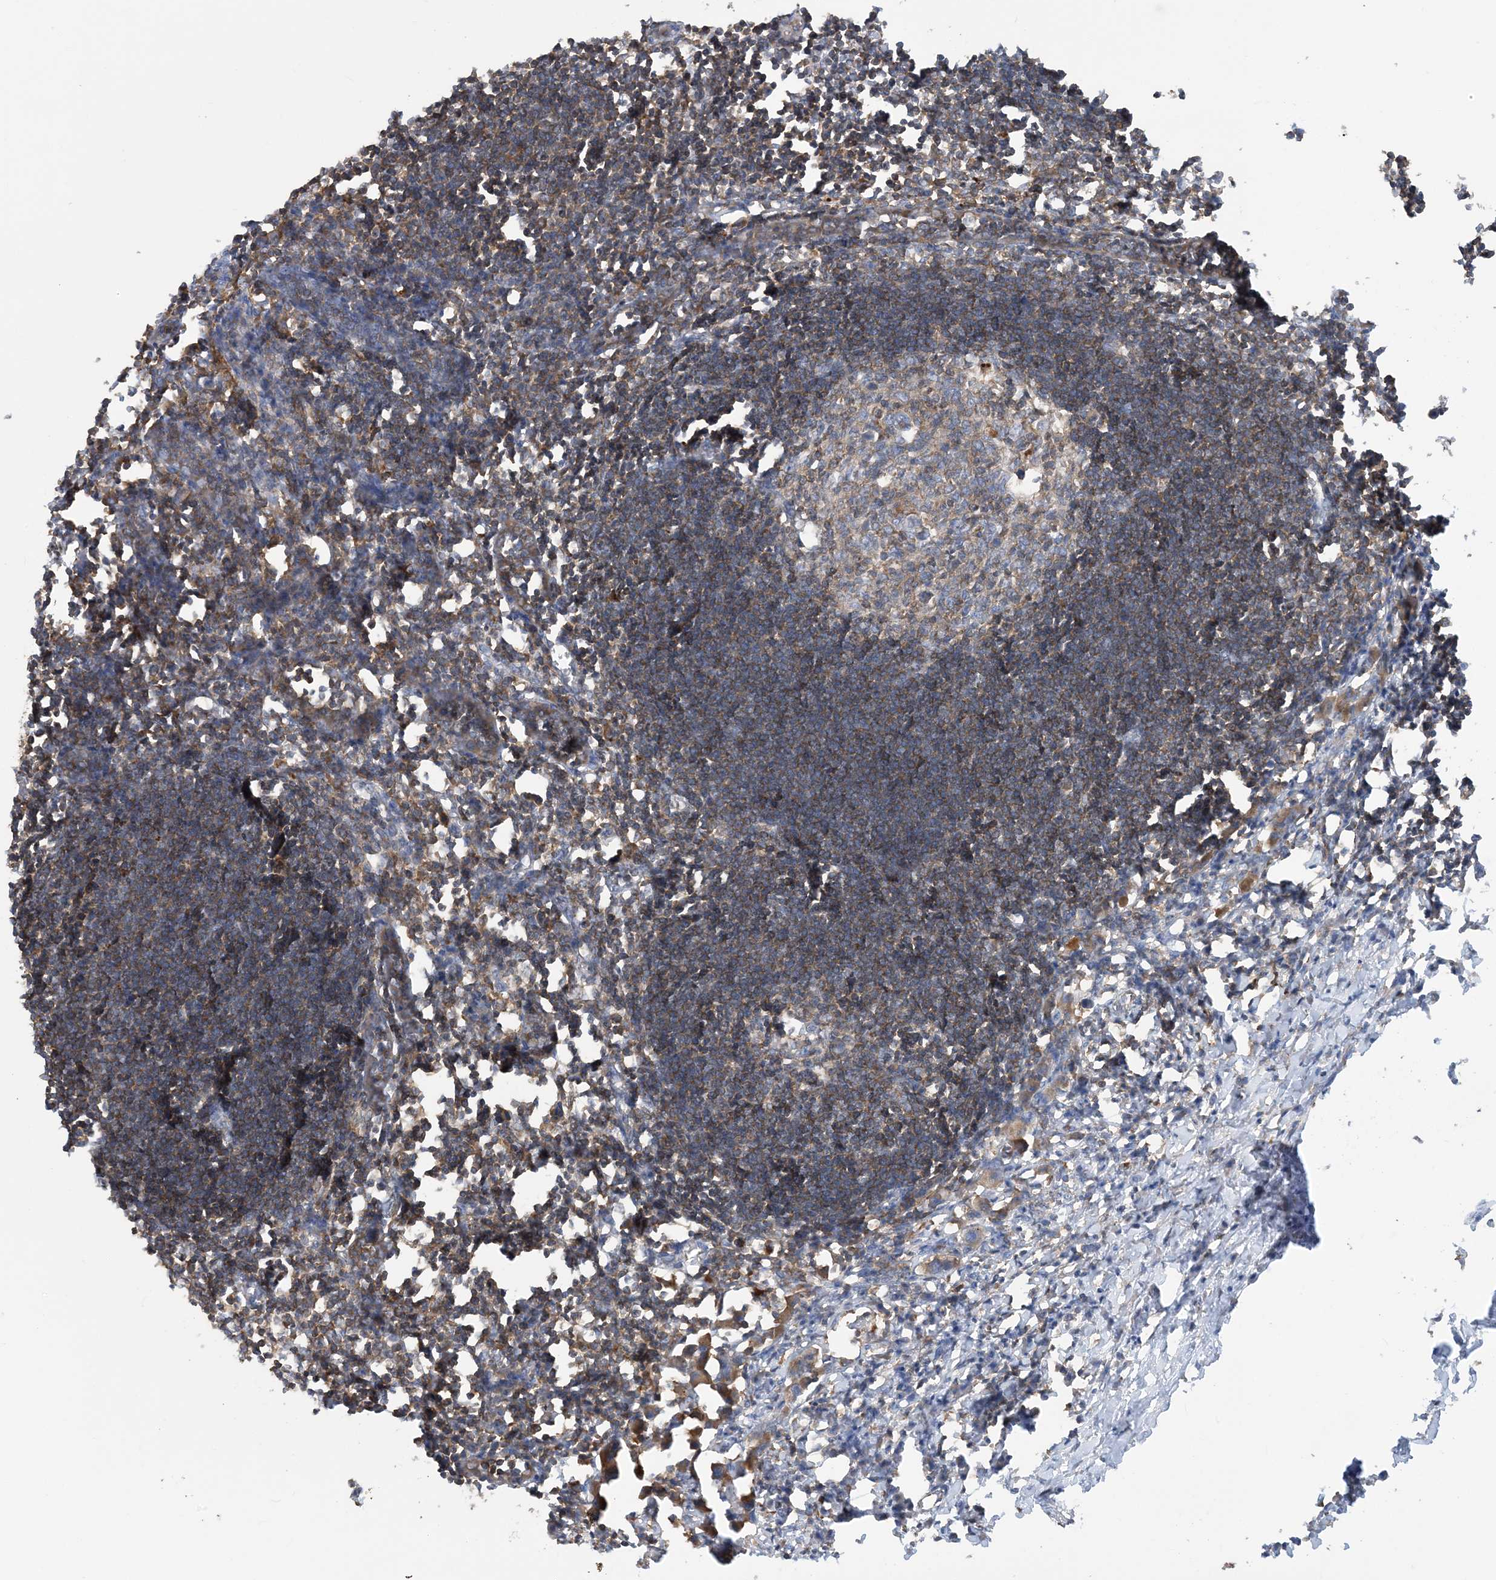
{"staining": {"intensity": "negative", "quantity": "none", "location": "none"}, "tissue": "lymph node", "cell_type": "Germinal center cells", "image_type": "normal", "snomed": [{"axis": "morphology", "description": "Normal tissue, NOS"}, {"axis": "morphology", "description": "Malignant melanoma, Metastatic site"}, {"axis": "topography", "description": "Lymph node"}], "caption": "Immunohistochemistry (IHC) of unremarkable lymph node demonstrates no expression in germinal center cells.", "gene": "SFMBT2", "patient": {"sex": "male", "age": 41}}